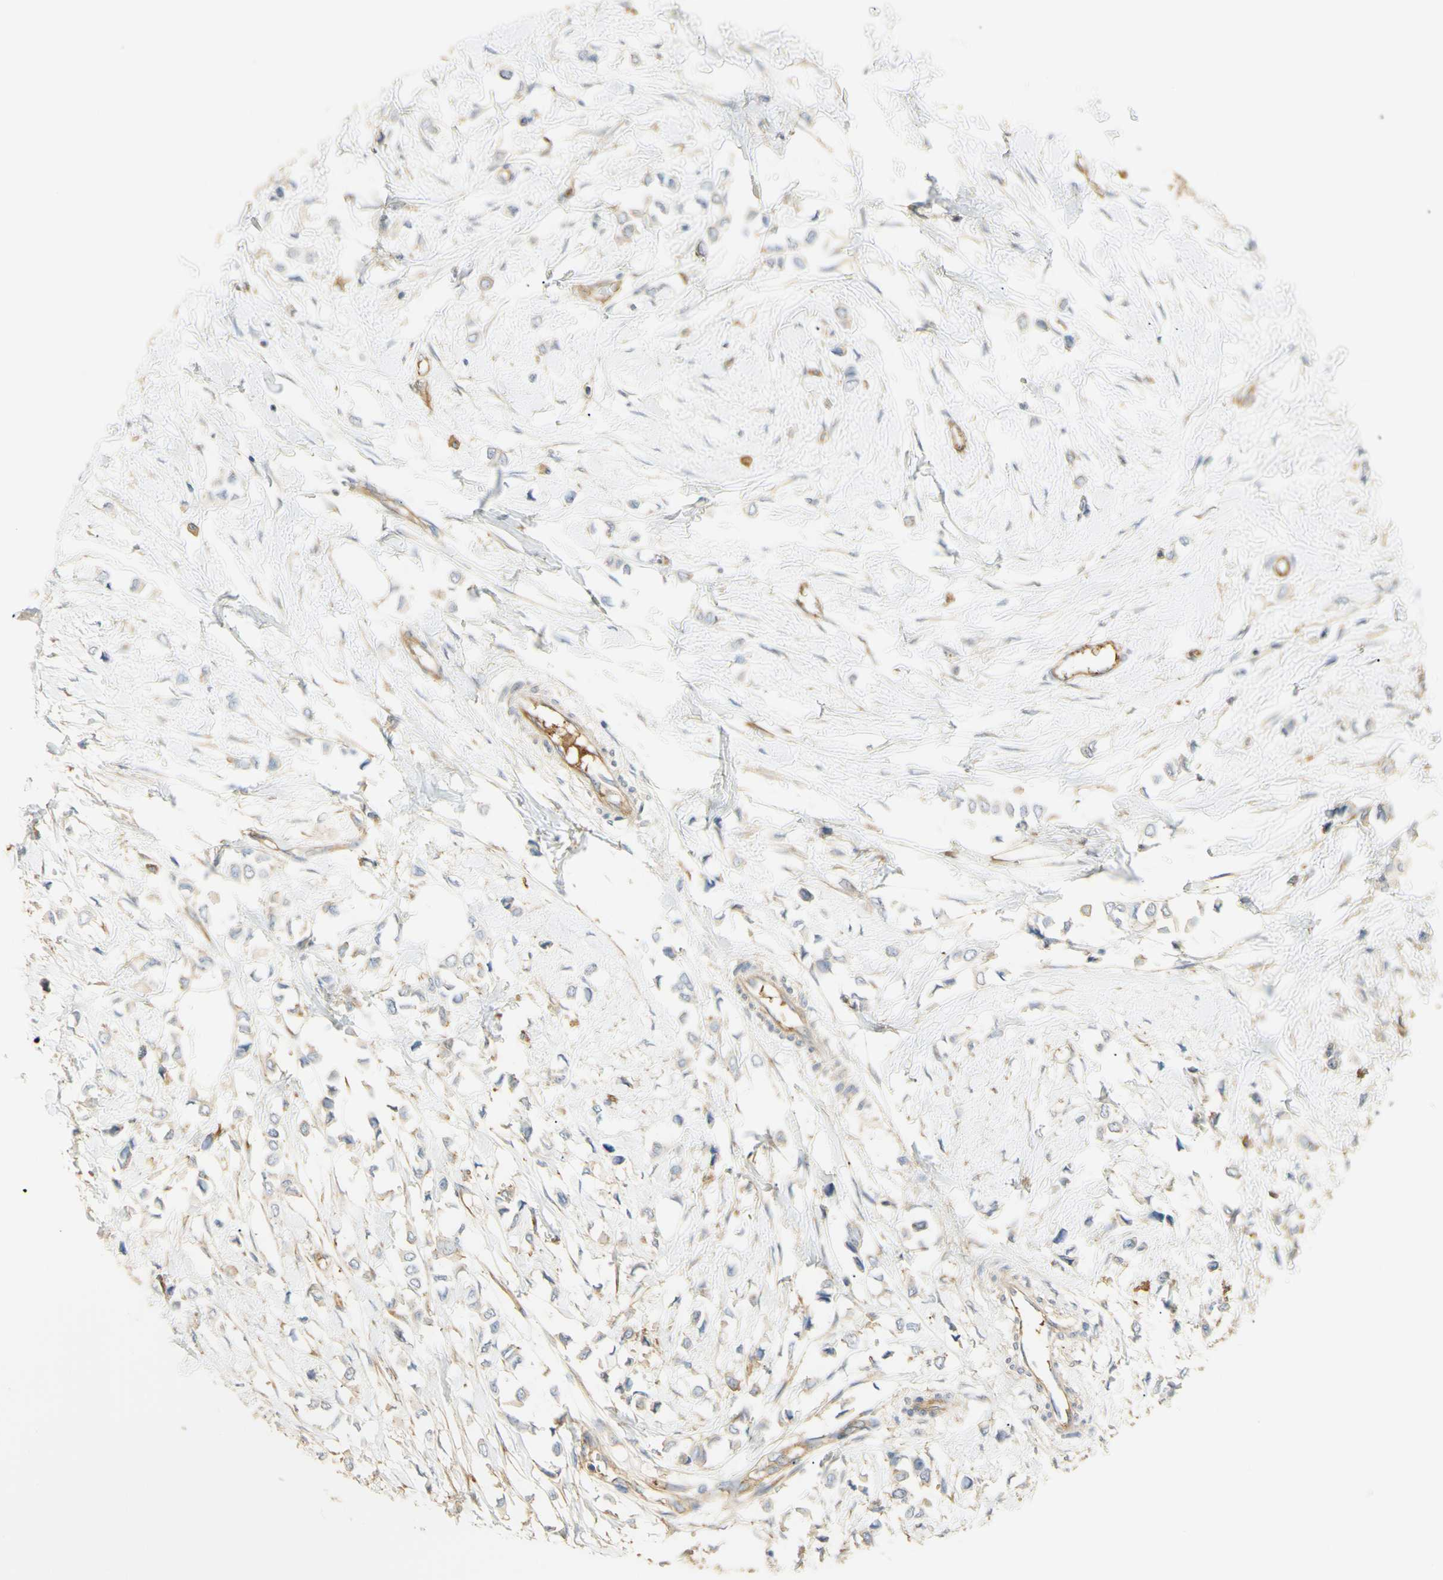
{"staining": {"intensity": "moderate", "quantity": "<25%", "location": "cytoplasmic/membranous"}, "tissue": "breast cancer", "cell_type": "Tumor cells", "image_type": "cancer", "snomed": [{"axis": "morphology", "description": "Lobular carcinoma"}, {"axis": "topography", "description": "Breast"}], "caption": "DAB (3,3'-diaminobenzidine) immunohistochemical staining of human breast cancer (lobular carcinoma) reveals moderate cytoplasmic/membranous protein expression in approximately <25% of tumor cells.", "gene": "KCNE4", "patient": {"sex": "female", "age": 51}}